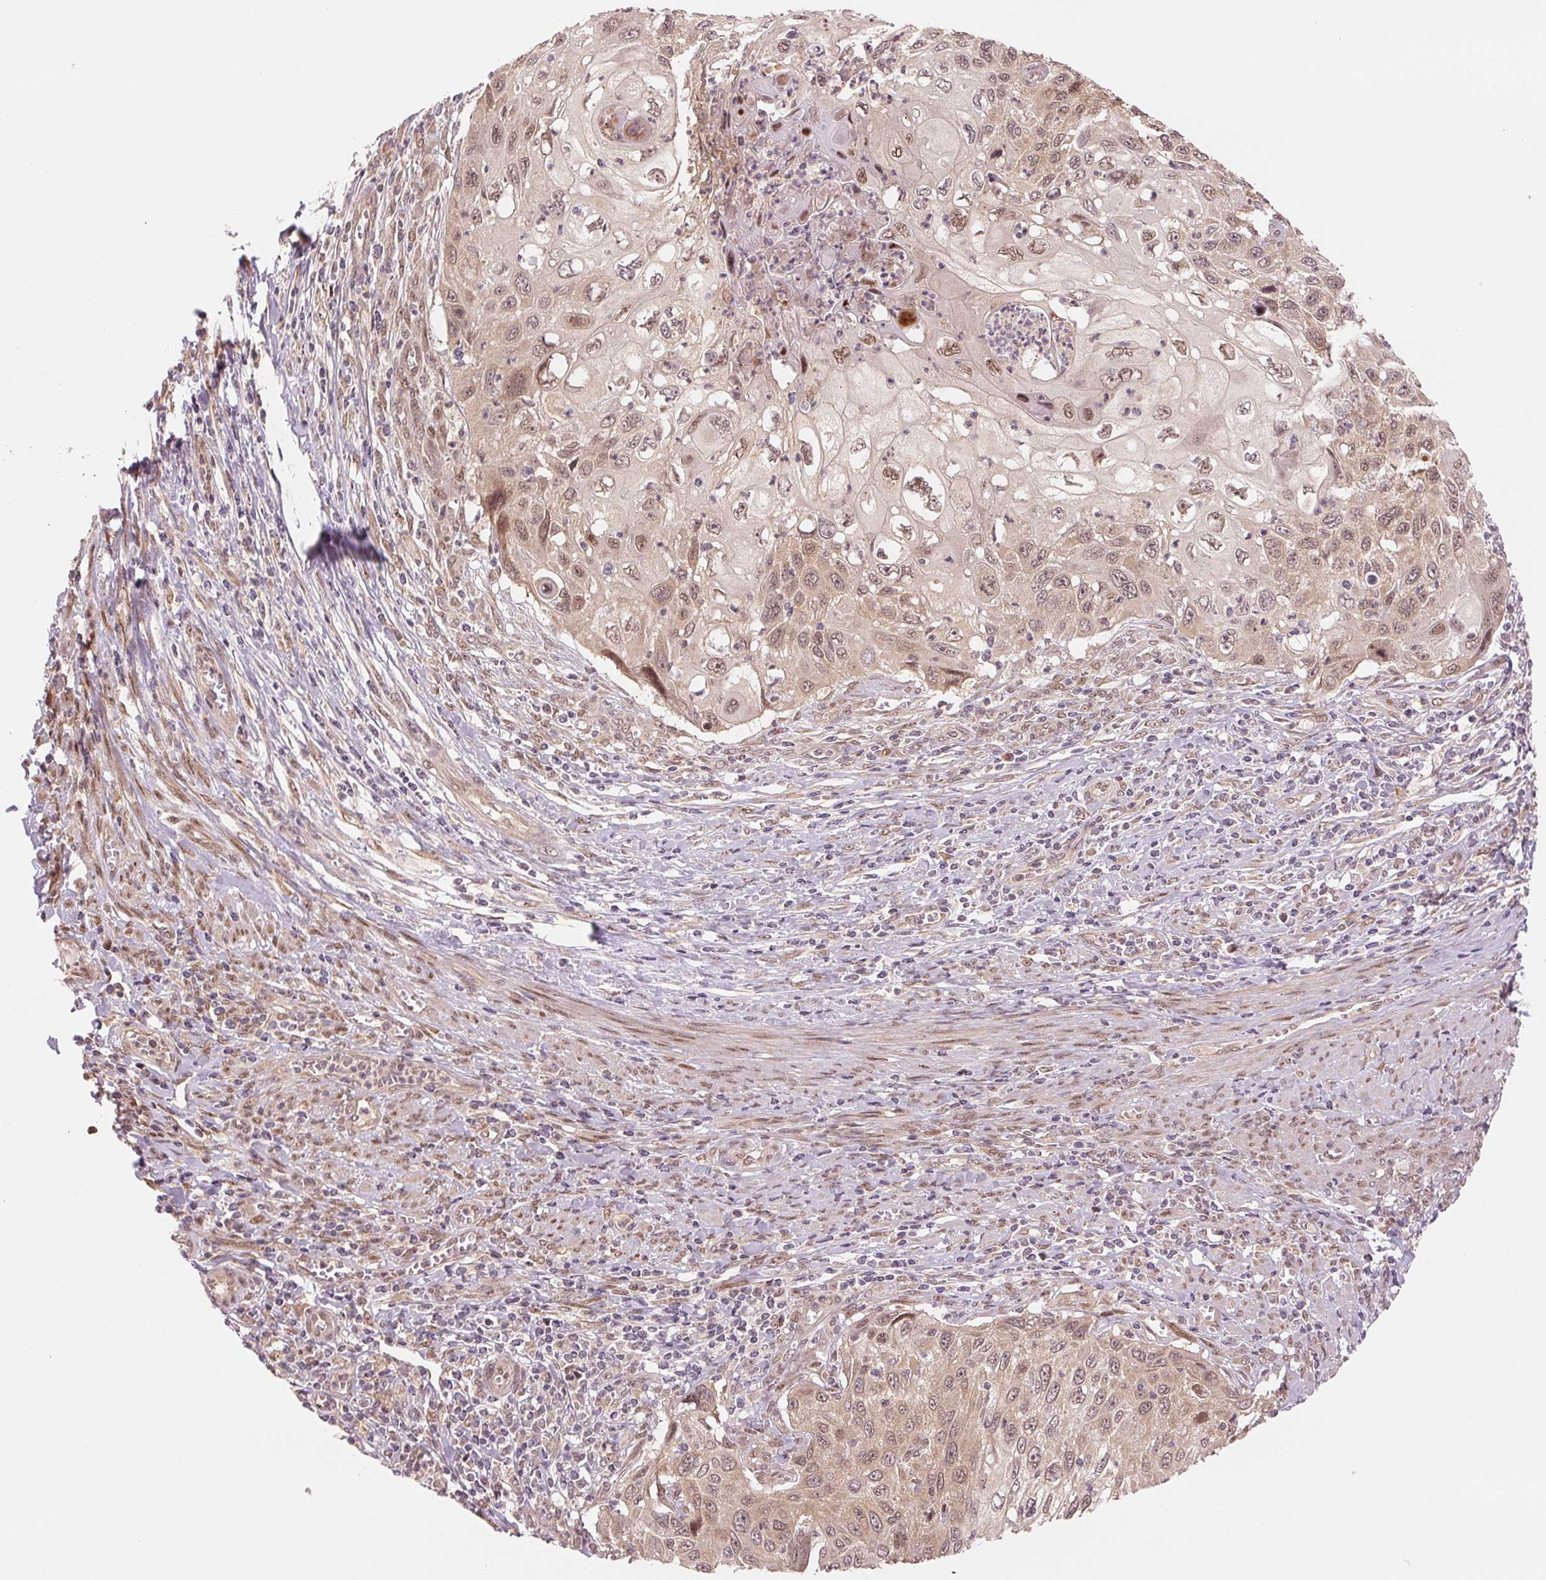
{"staining": {"intensity": "moderate", "quantity": ">75%", "location": "nuclear"}, "tissue": "cervical cancer", "cell_type": "Tumor cells", "image_type": "cancer", "snomed": [{"axis": "morphology", "description": "Squamous cell carcinoma, NOS"}, {"axis": "topography", "description": "Cervix"}], "caption": "This photomicrograph reveals squamous cell carcinoma (cervical) stained with immunohistochemistry (IHC) to label a protein in brown. The nuclear of tumor cells show moderate positivity for the protein. Nuclei are counter-stained blue.", "gene": "ERI3", "patient": {"sex": "female", "age": 70}}